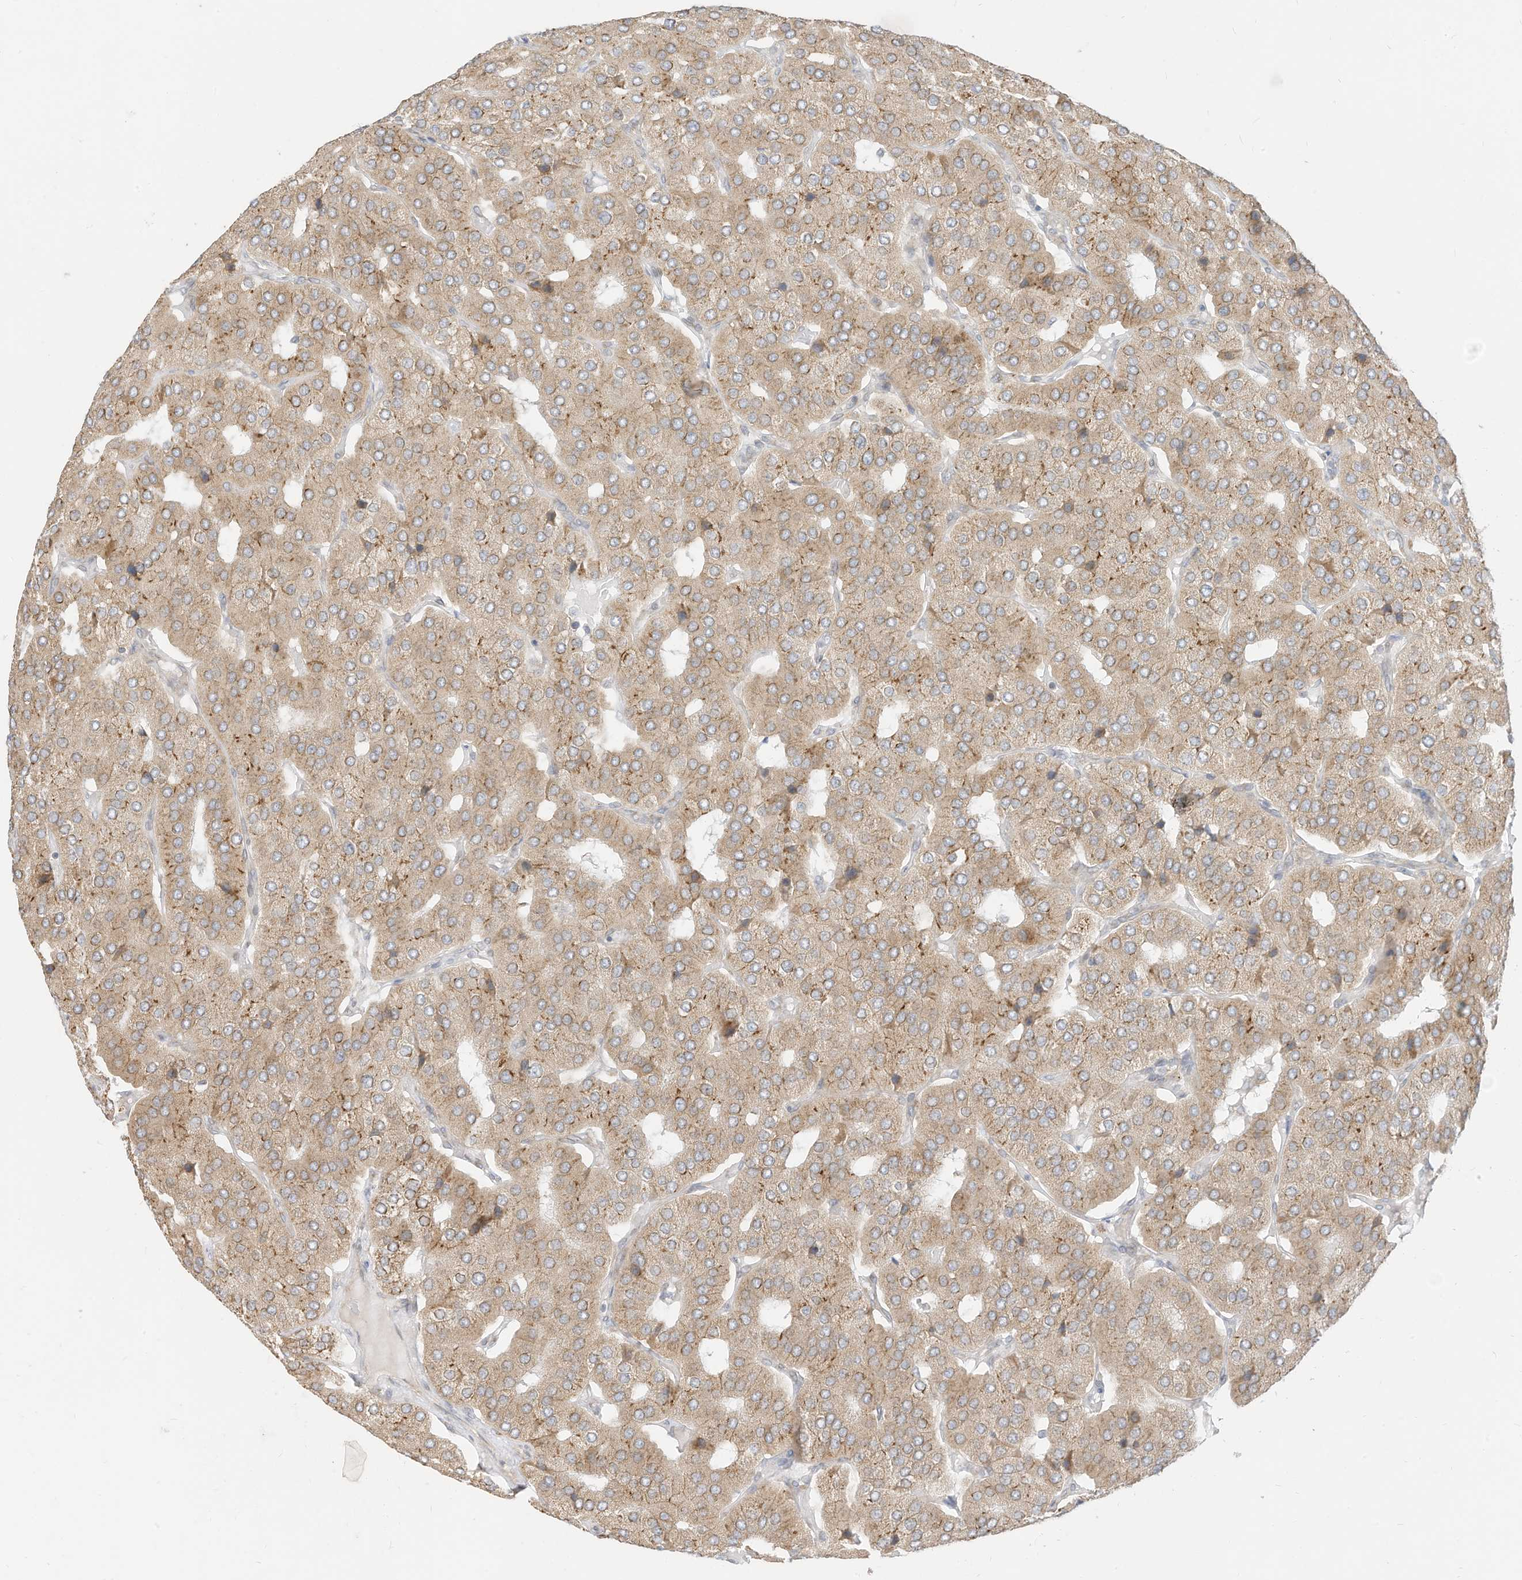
{"staining": {"intensity": "weak", "quantity": ">75%", "location": "cytoplasmic/membranous"}, "tissue": "parathyroid gland", "cell_type": "Glandular cells", "image_type": "normal", "snomed": [{"axis": "morphology", "description": "Normal tissue, NOS"}, {"axis": "morphology", "description": "Adenoma, NOS"}, {"axis": "topography", "description": "Parathyroid gland"}], "caption": "Brown immunohistochemical staining in benign human parathyroid gland reveals weak cytoplasmic/membranous staining in approximately >75% of glandular cells. (IHC, brightfield microscopy, high magnification).", "gene": "STT3A", "patient": {"sex": "female", "age": 86}}